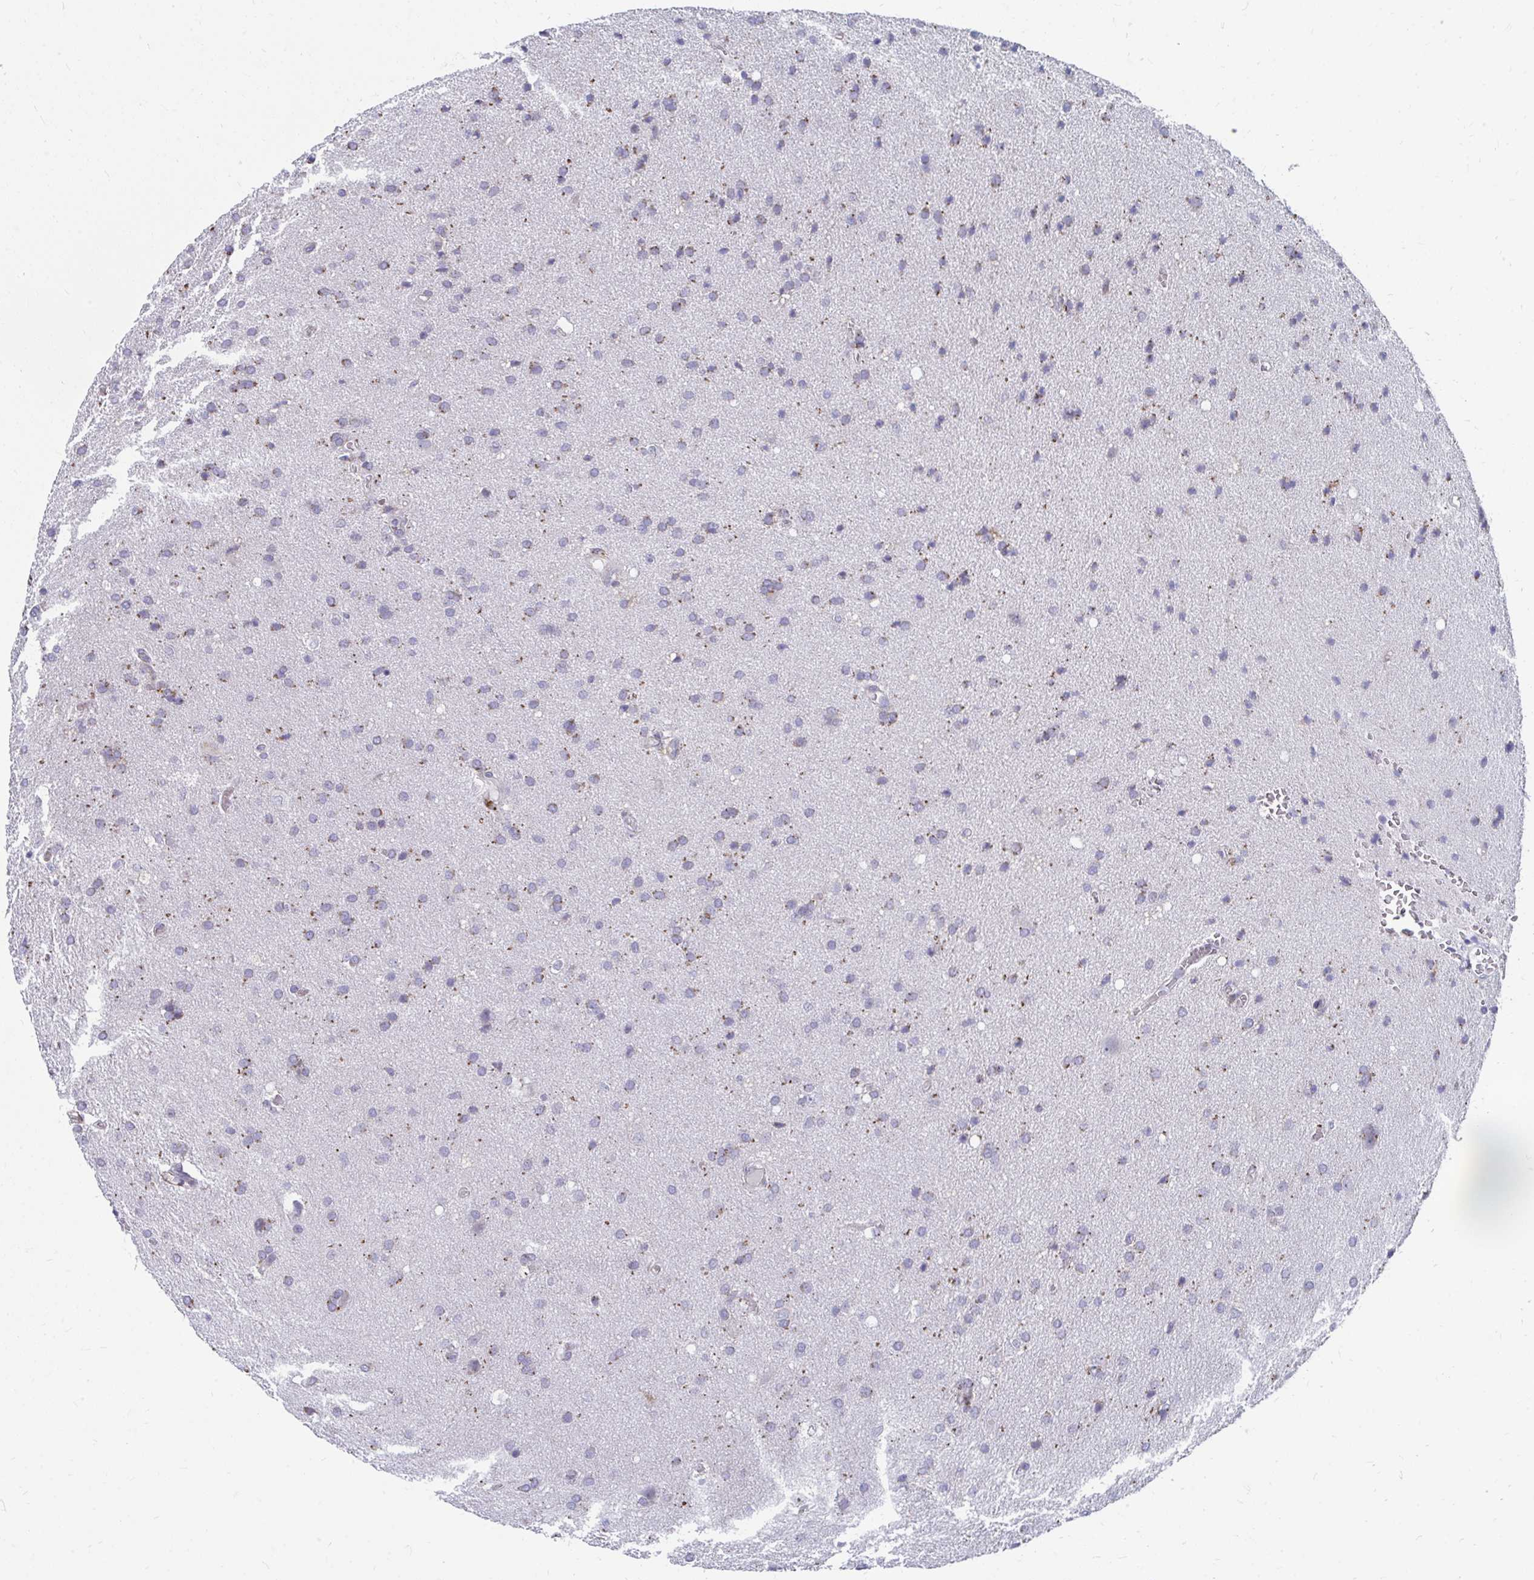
{"staining": {"intensity": "negative", "quantity": "none", "location": "none"}, "tissue": "glioma", "cell_type": "Tumor cells", "image_type": "cancer", "snomed": [{"axis": "morphology", "description": "Glioma, malignant, Low grade"}, {"axis": "topography", "description": "Brain"}], "caption": "Immunohistochemistry histopathology image of malignant low-grade glioma stained for a protein (brown), which displays no staining in tumor cells. (DAB (3,3'-diaminobenzidine) immunohistochemistry (IHC), high magnification).", "gene": "PABIR3", "patient": {"sex": "female", "age": 54}}